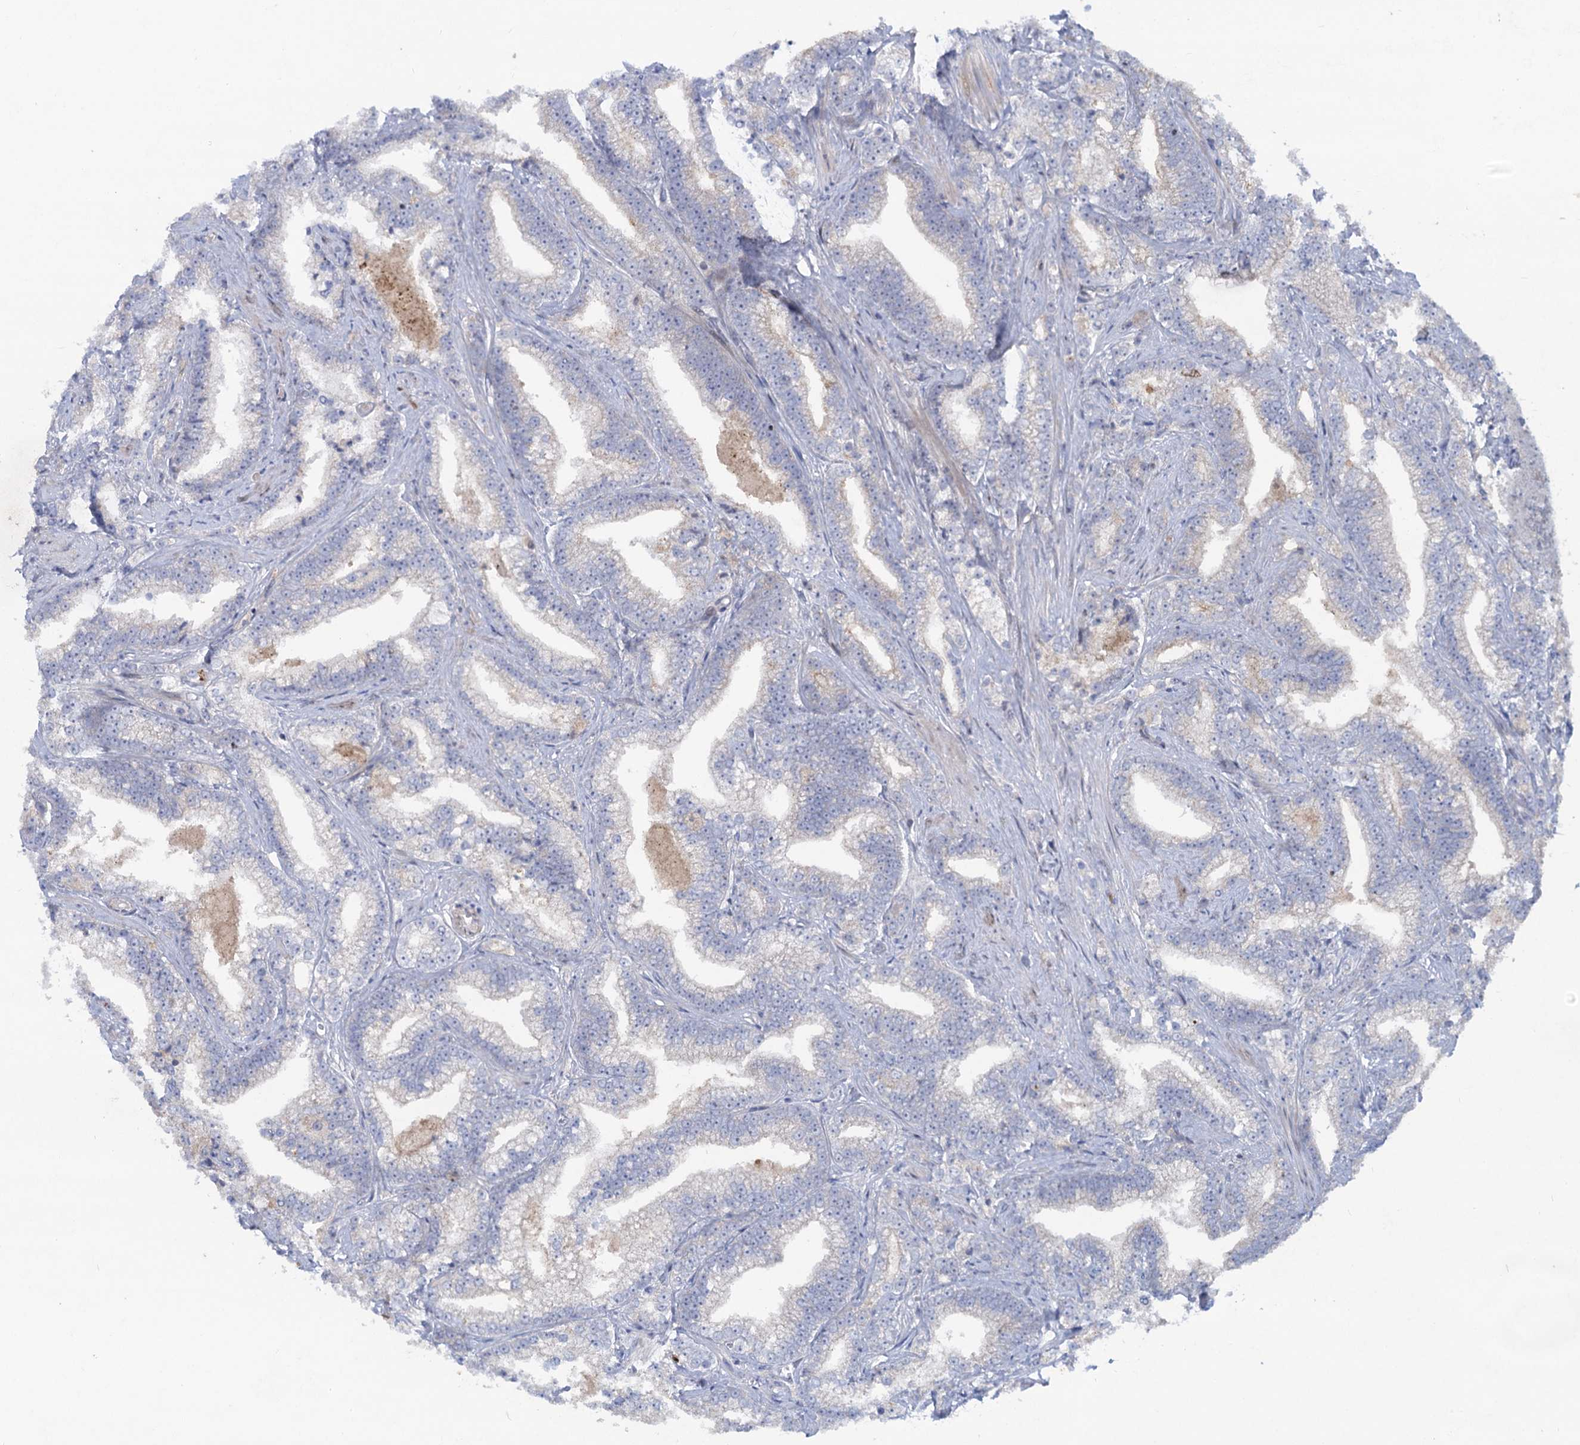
{"staining": {"intensity": "negative", "quantity": "none", "location": "none"}, "tissue": "prostate cancer", "cell_type": "Tumor cells", "image_type": "cancer", "snomed": [{"axis": "morphology", "description": "Adenocarcinoma, High grade"}, {"axis": "topography", "description": "Prostate and seminal vesicle, NOS"}], "caption": "Immunohistochemistry (IHC) of human prostate cancer (high-grade adenocarcinoma) demonstrates no staining in tumor cells. The staining was performed using DAB to visualize the protein expression in brown, while the nuclei were stained in blue with hematoxylin (Magnification: 20x).", "gene": "QPCTL", "patient": {"sex": "male", "age": 67}}